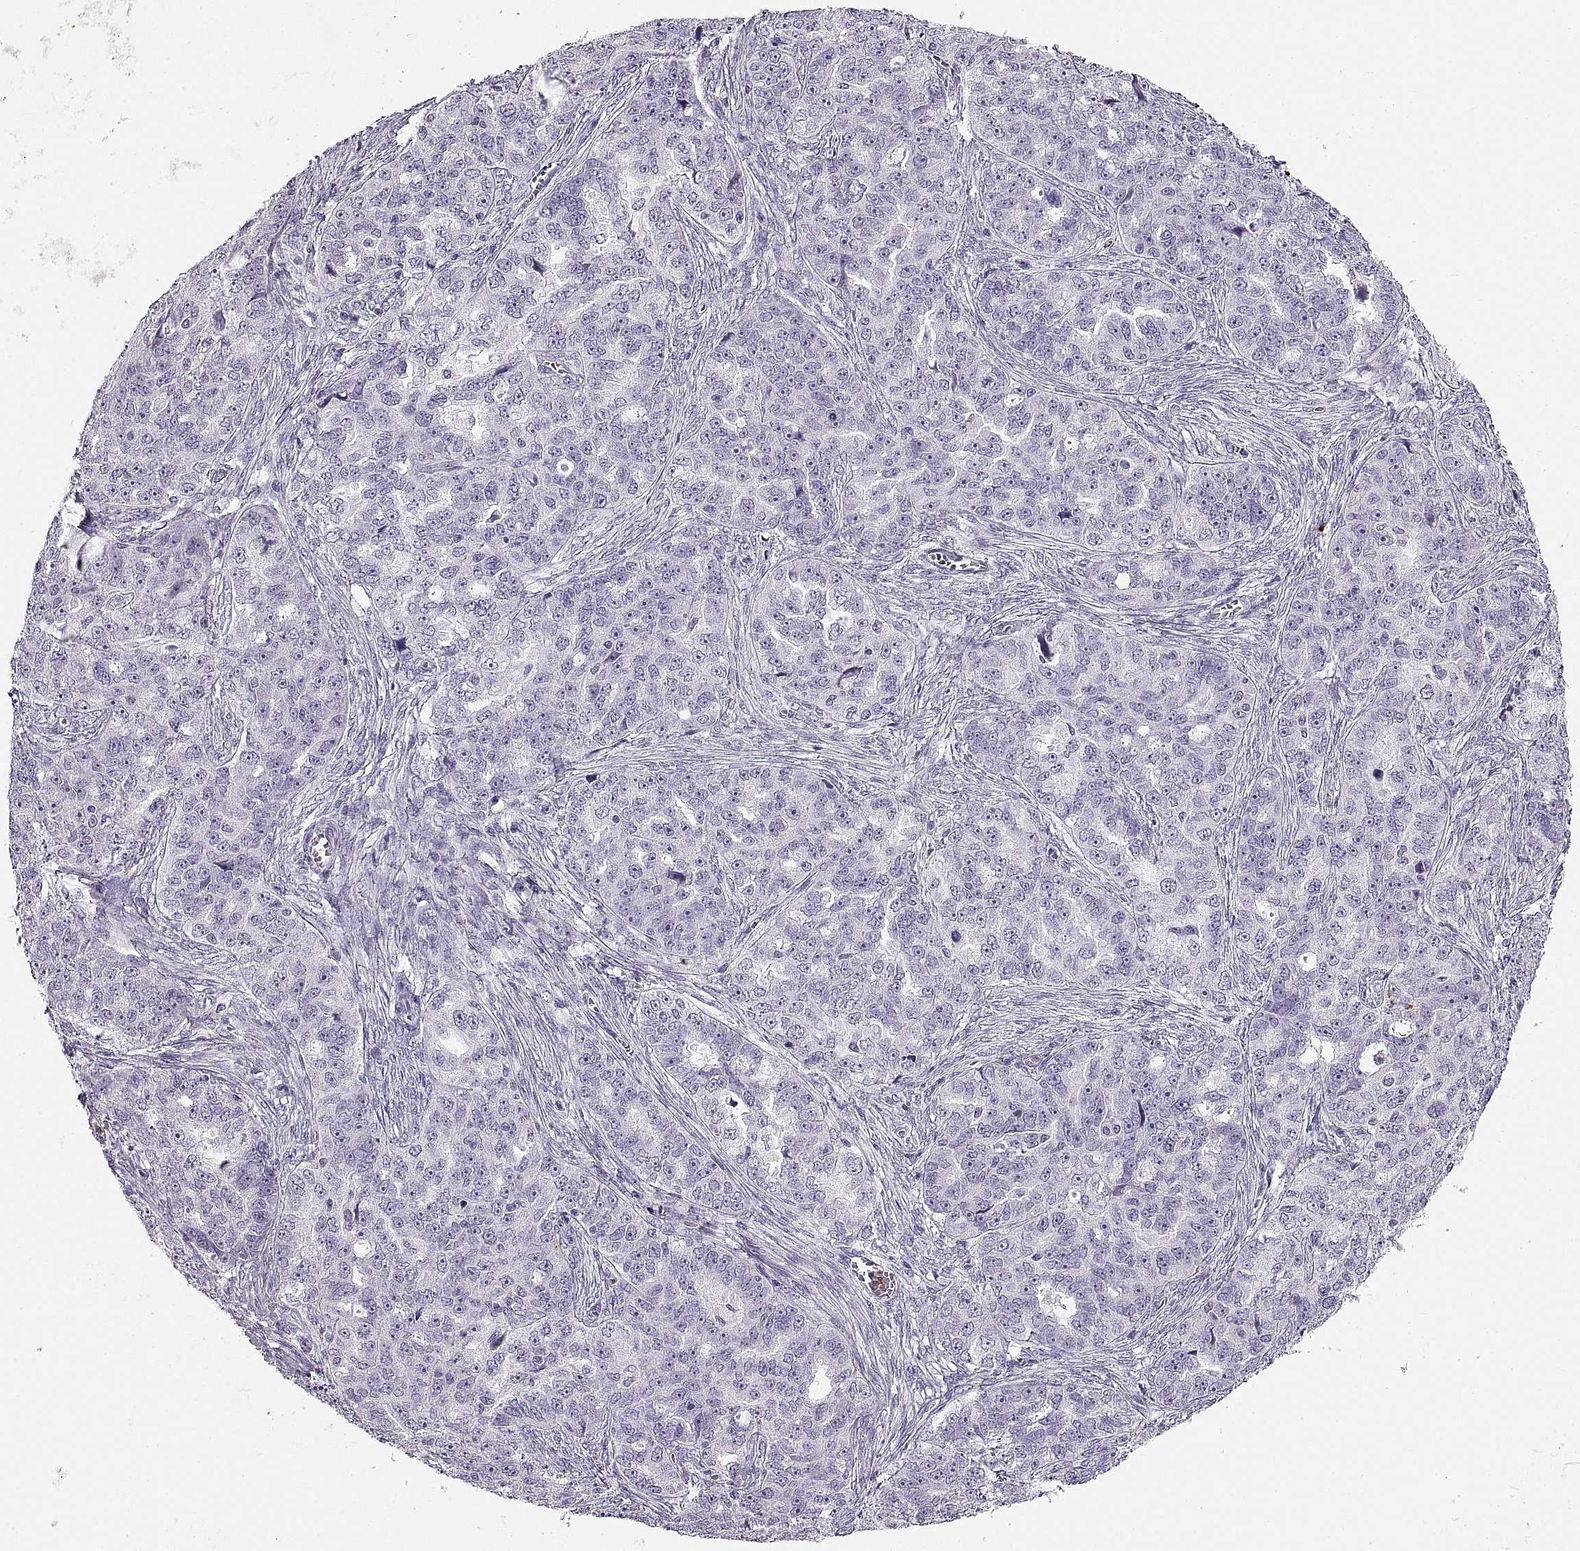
{"staining": {"intensity": "negative", "quantity": "none", "location": "none"}, "tissue": "ovarian cancer", "cell_type": "Tumor cells", "image_type": "cancer", "snomed": [{"axis": "morphology", "description": "Cystadenocarcinoma, serous, NOS"}, {"axis": "topography", "description": "Ovary"}], "caption": "Tumor cells are negative for protein expression in human ovarian serous cystadenocarcinoma.", "gene": "MILR1", "patient": {"sex": "female", "age": 51}}